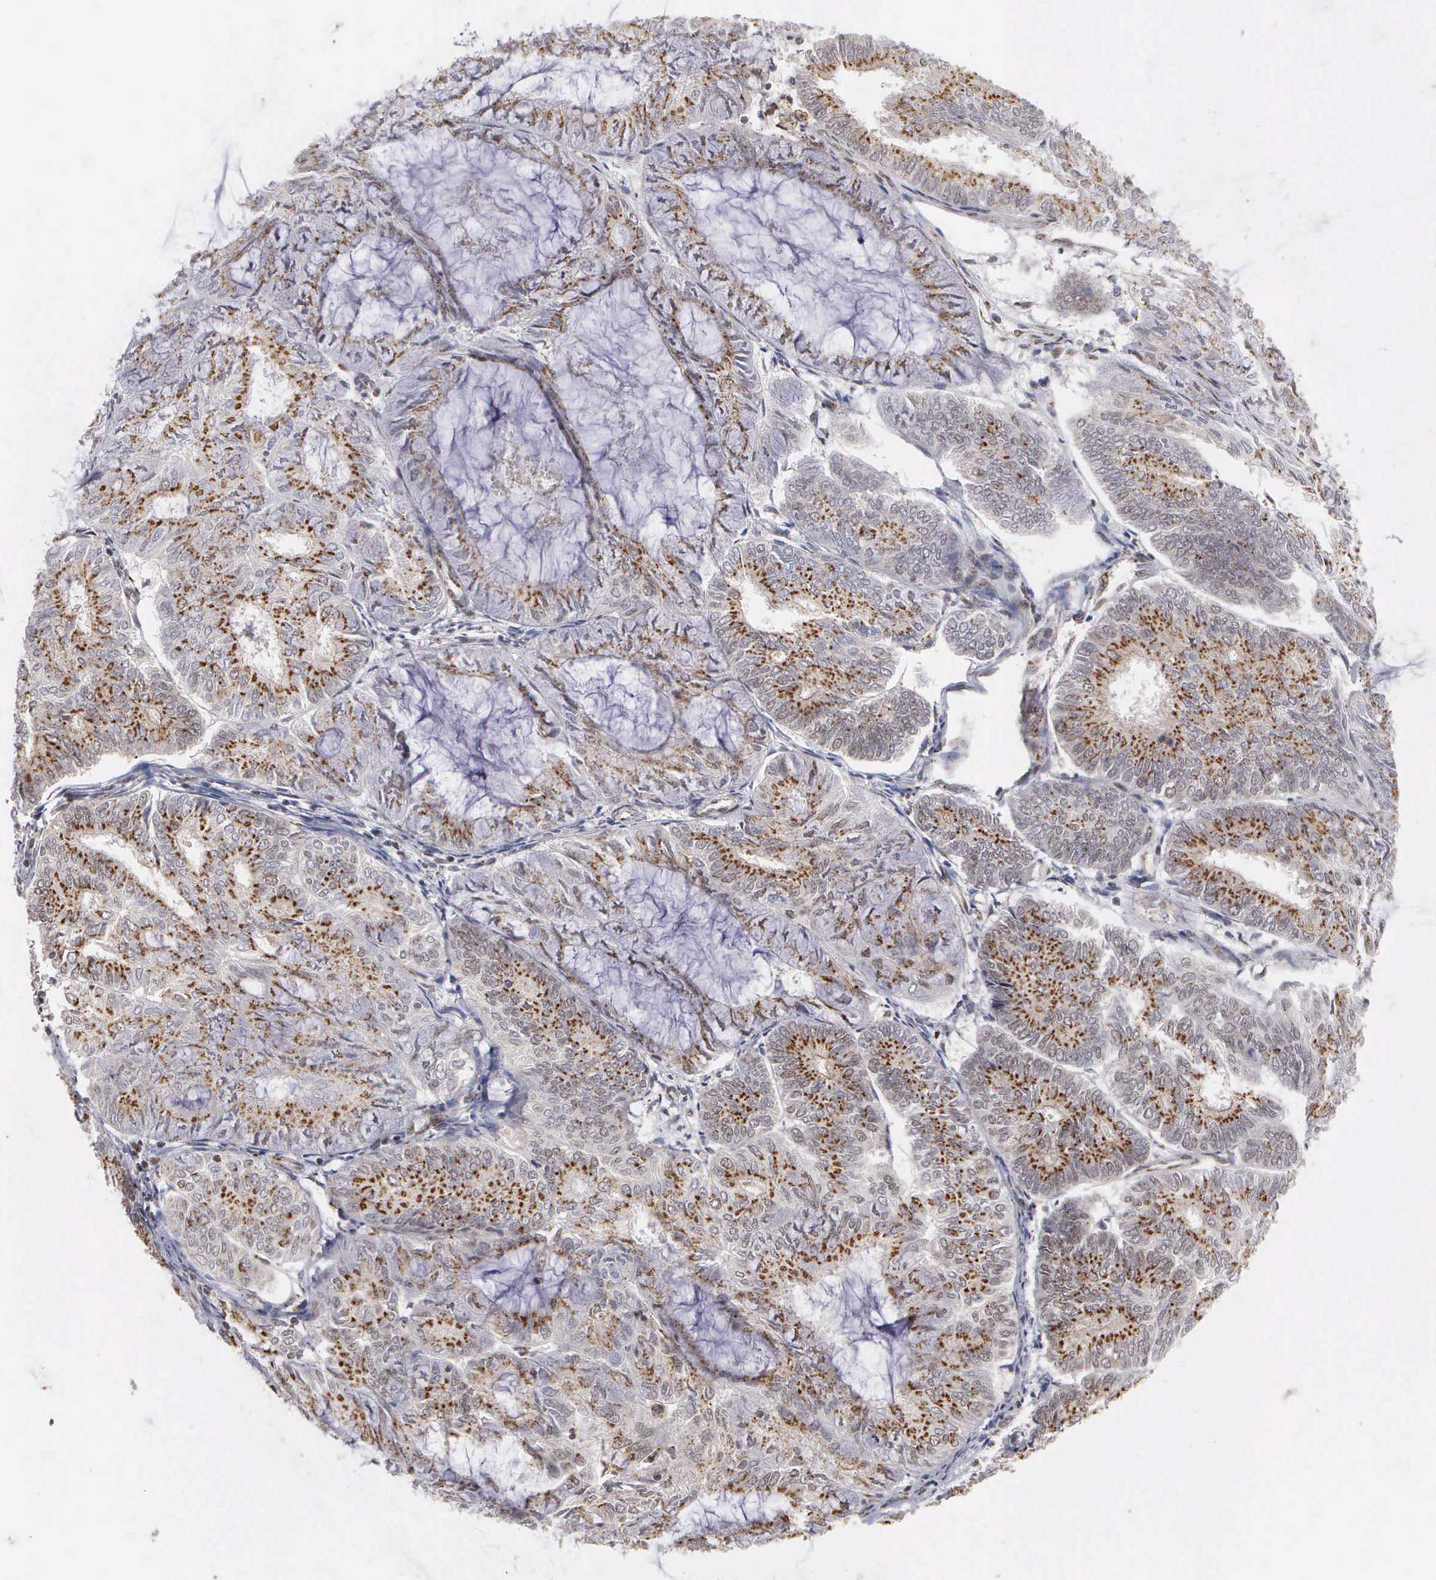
{"staining": {"intensity": "moderate", "quantity": ">75%", "location": "cytoplasmic/membranous"}, "tissue": "endometrial cancer", "cell_type": "Tumor cells", "image_type": "cancer", "snomed": [{"axis": "morphology", "description": "Adenocarcinoma, NOS"}, {"axis": "topography", "description": "Endometrium"}], "caption": "About >75% of tumor cells in human adenocarcinoma (endometrial) demonstrate moderate cytoplasmic/membranous protein expression as visualized by brown immunohistochemical staining.", "gene": "GTF2A1", "patient": {"sex": "female", "age": 59}}